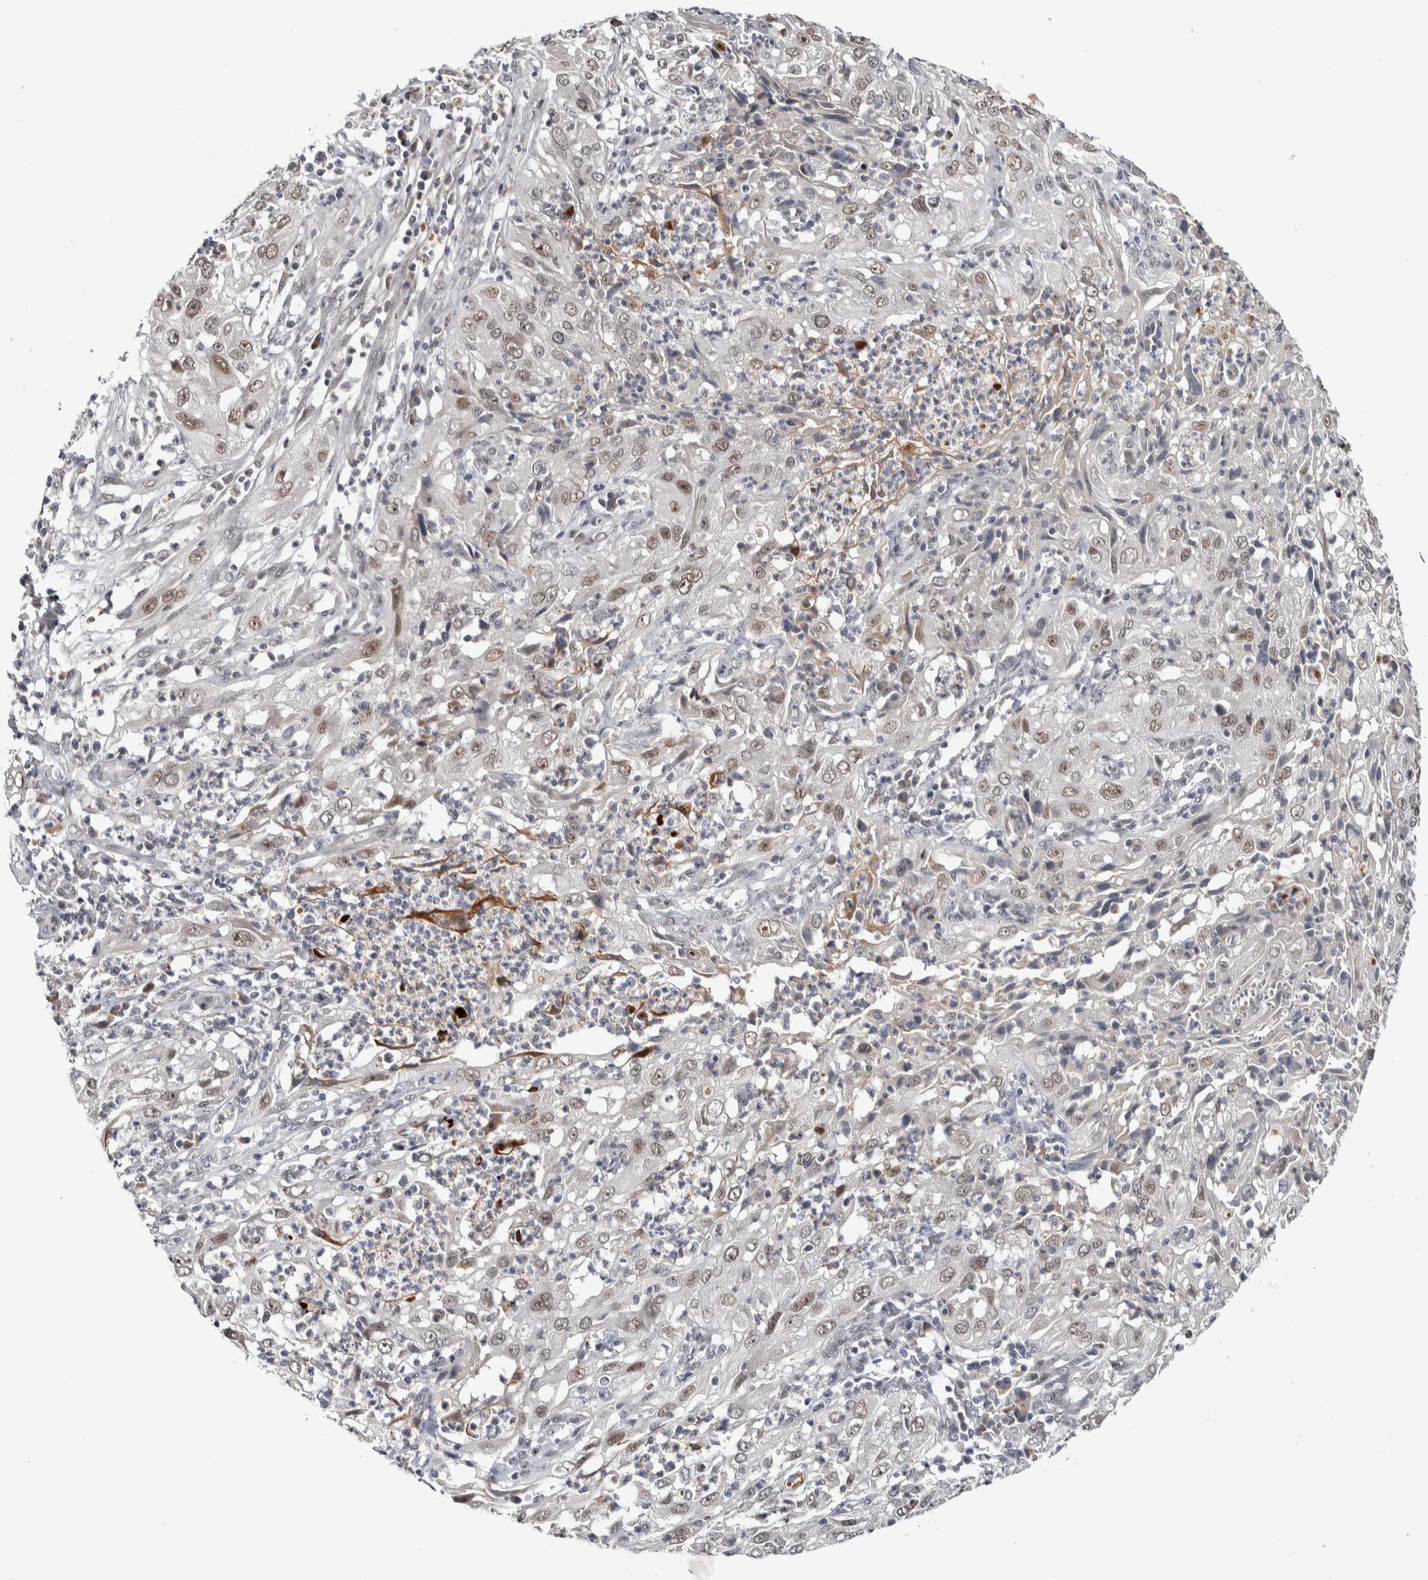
{"staining": {"intensity": "weak", "quantity": ">75%", "location": "nuclear"}, "tissue": "cervical cancer", "cell_type": "Tumor cells", "image_type": "cancer", "snomed": [{"axis": "morphology", "description": "Squamous cell carcinoma, NOS"}, {"axis": "topography", "description": "Cervix"}], "caption": "Cervical cancer (squamous cell carcinoma) tissue shows weak nuclear positivity in about >75% of tumor cells, visualized by immunohistochemistry. Immunohistochemistry (ihc) stains the protein of interest in brown and the nuclei are stained blue.", "gene": "ASPN", "patient": {"sex": "female", "age": 32}}